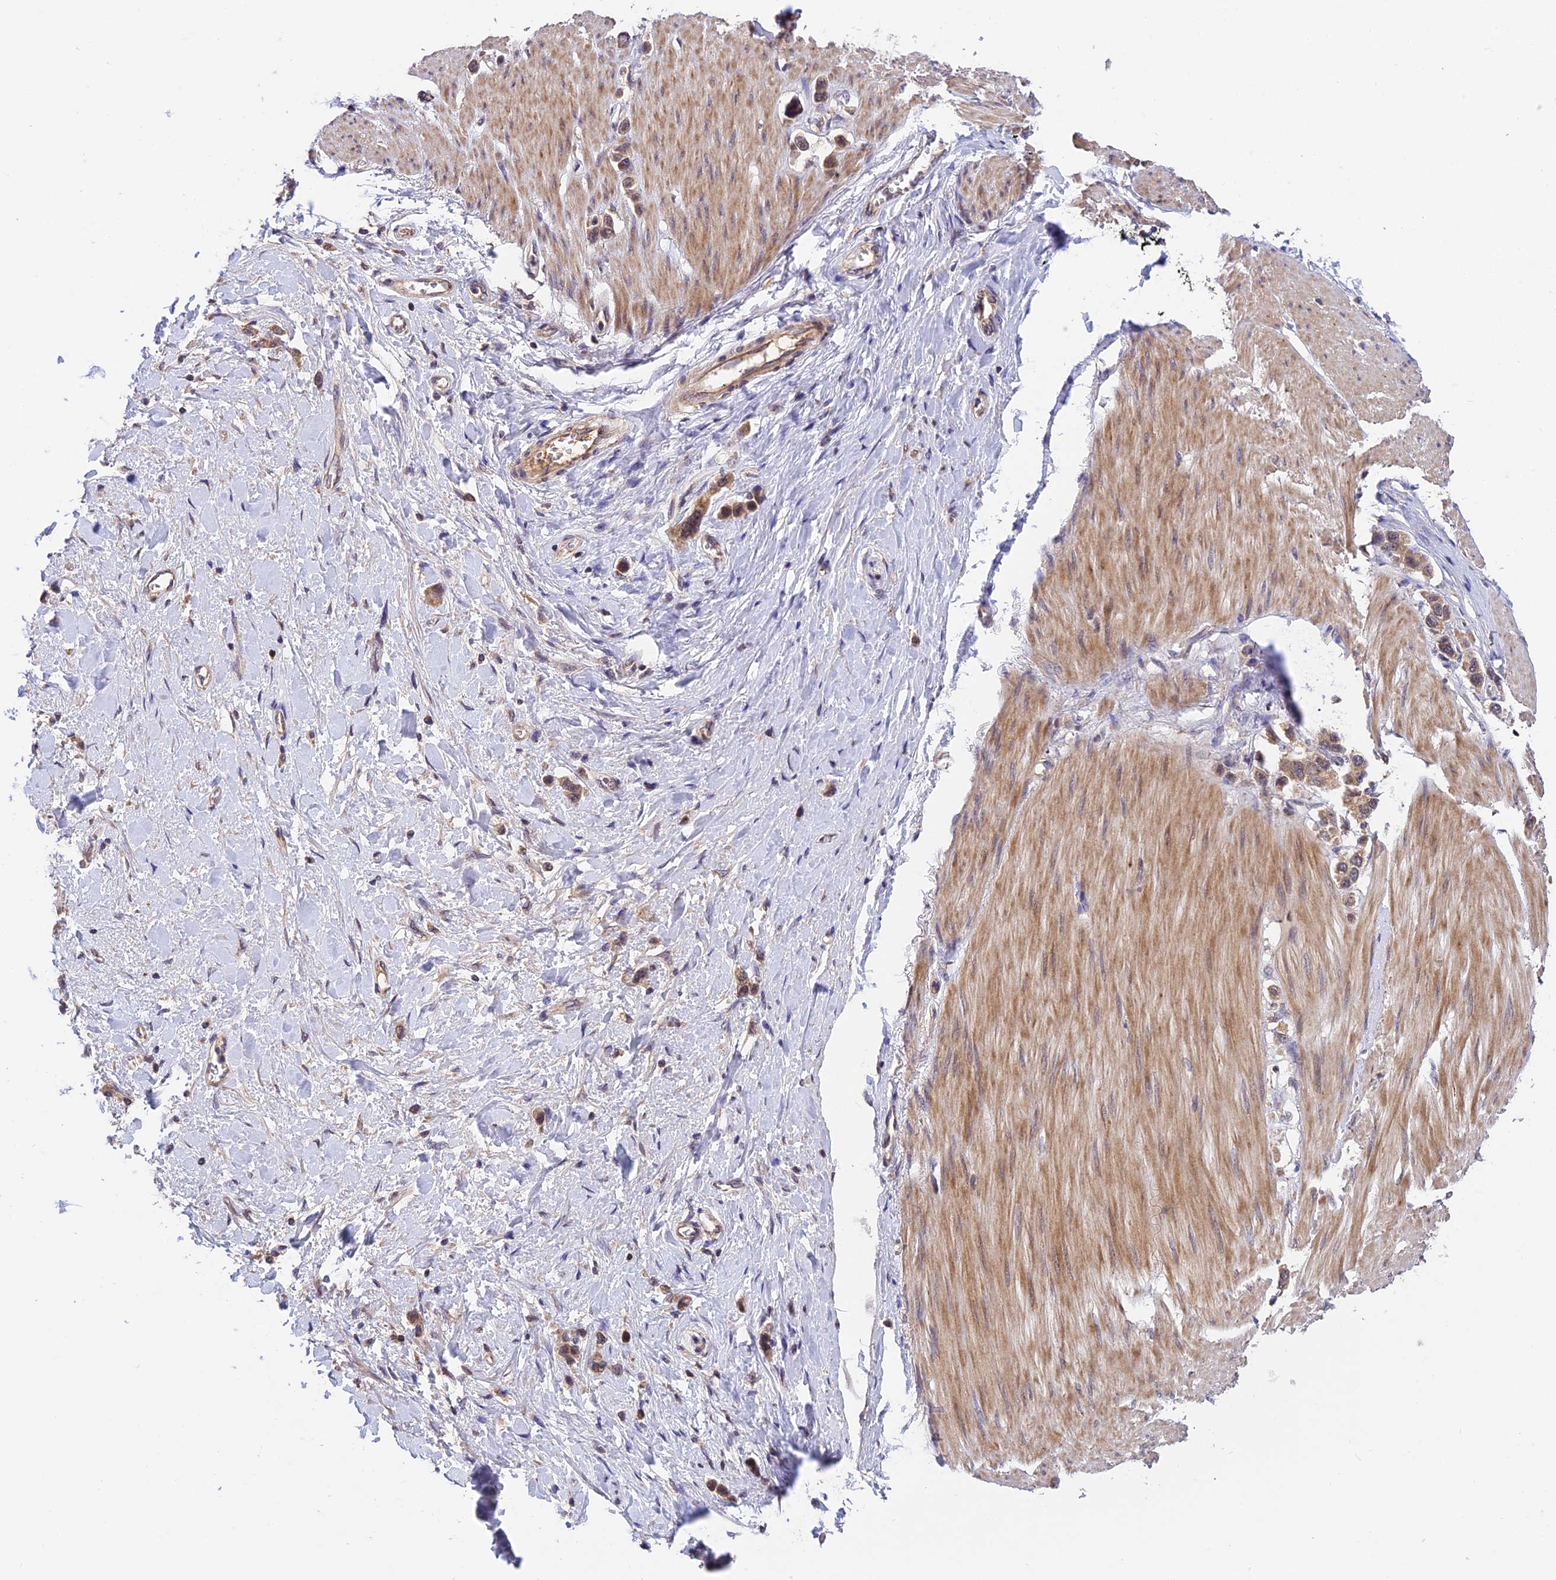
{"staining": {"intensity": "moderate", "quantity": ">75%", "location": "cytoplasmic/membranous,nuclear"}, "tissue": "stomach cancer", "cell_type": "Tumor cells", "image_type": "cancer", "snomed": [{"axis": "morphology", "description": "Adenocarcinoma, NOS"}, {"axis": "topography", "description": "Stomach"}], "caption": "There is medium levels of moderate cytoplasmic/membranous and nuclear expression in tumor cells of stomach adenocarcinoma, as demonstrated by immunohistochemical staining (brown color).", "gene": "MNS1", "patient": {"sex": "female", "age": 65}}